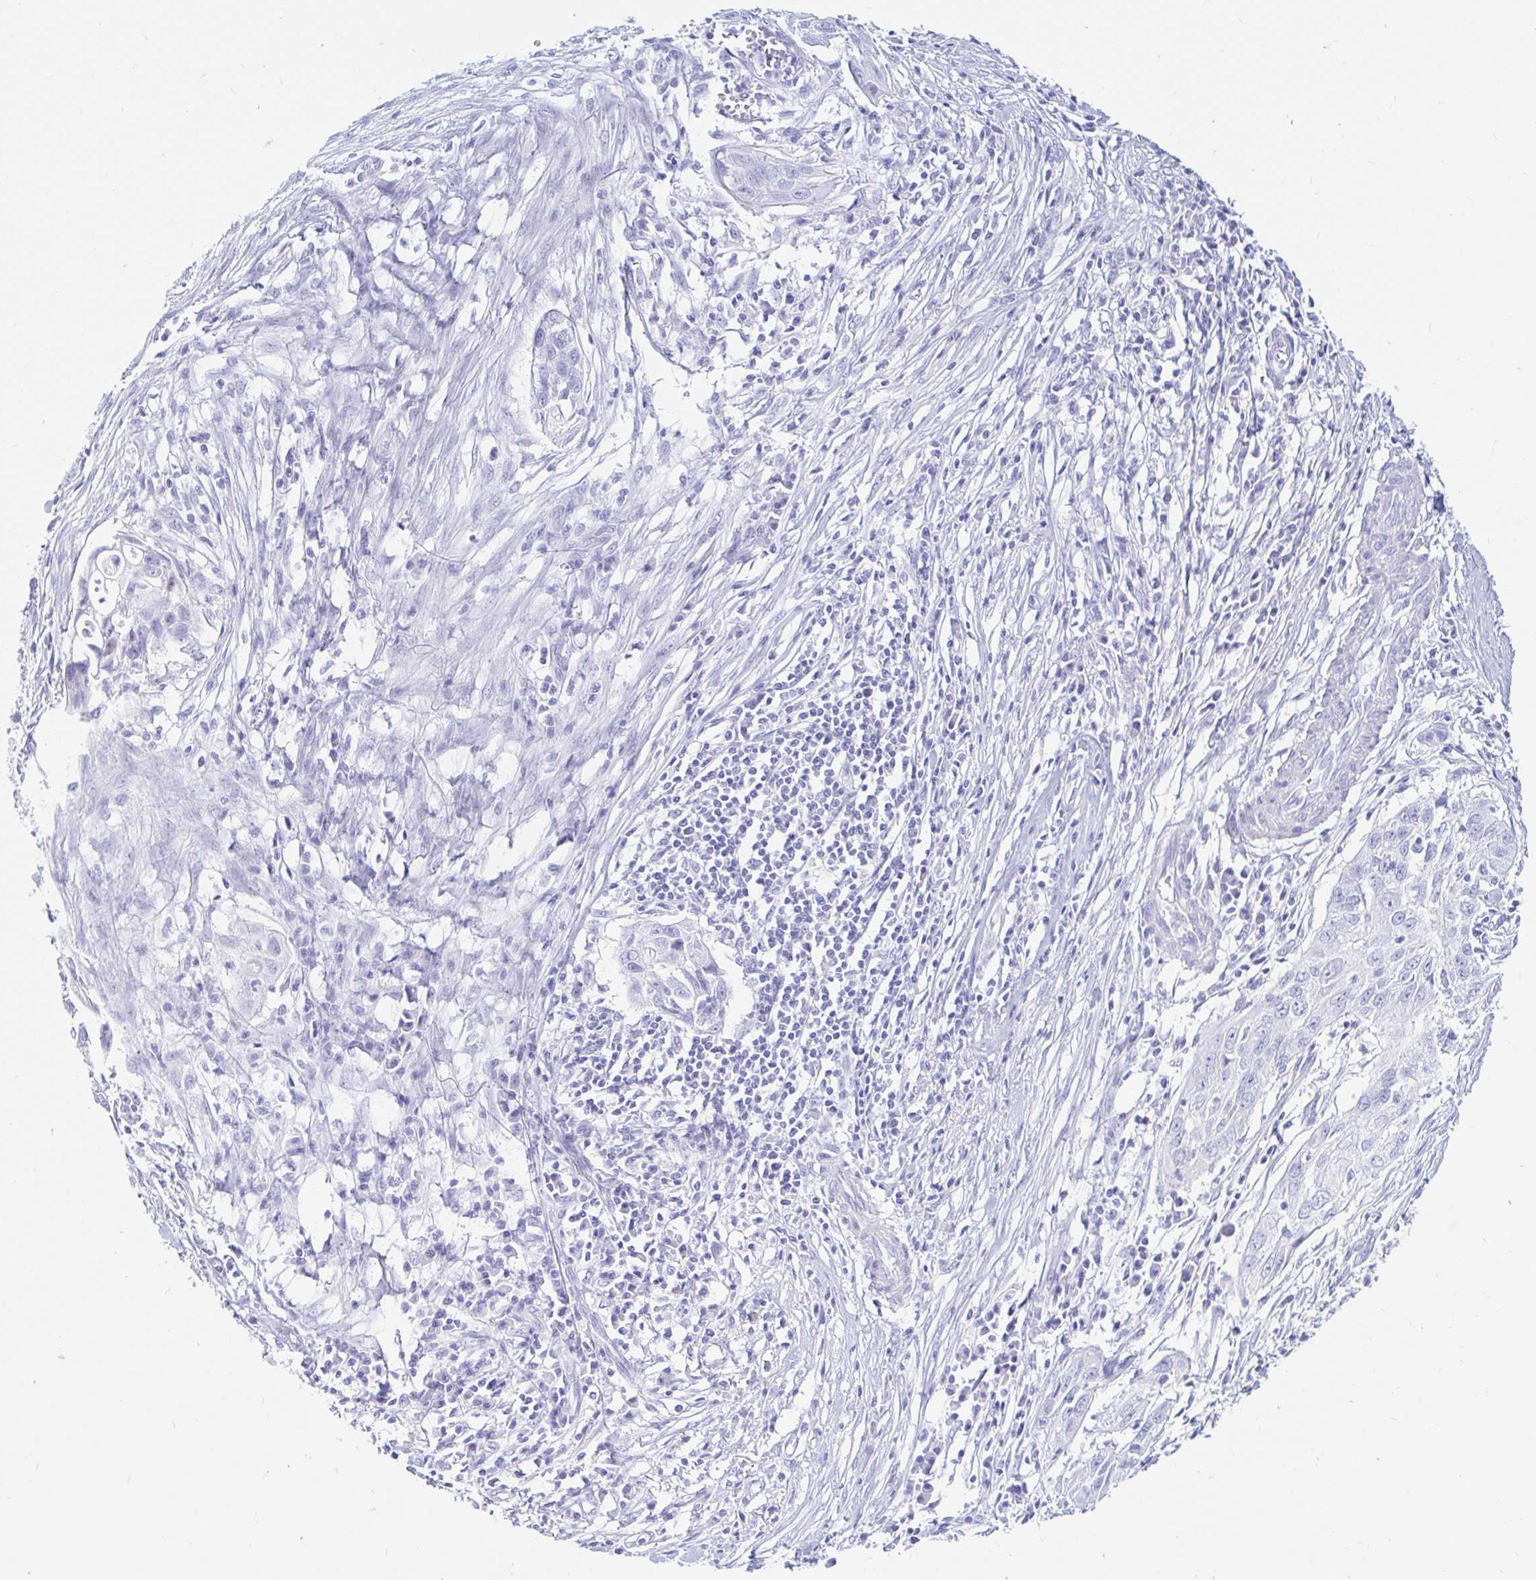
{"staining": {"intensity": "negative", "quantity": "none", "location": "none"}, "tissue": "skin cancer", "cell_type": "Tumor cells", "image_type": "cancer", "snomed": [{"axis": "morphology", "description": "Squamous cell carcinoma, NOS"}, {"axis": "topography", "description": "Skin"}, {"axis": "topography", "description": "Vulva"}], "caption": "The immunohistochemistry (IHC) micrograph has no significant positivity in tumor cells of skin cancer (squamous cell carcinoma) tissue.", "gene": "PPP1R1B", "patient": {"sex": "female", "age": 83}}